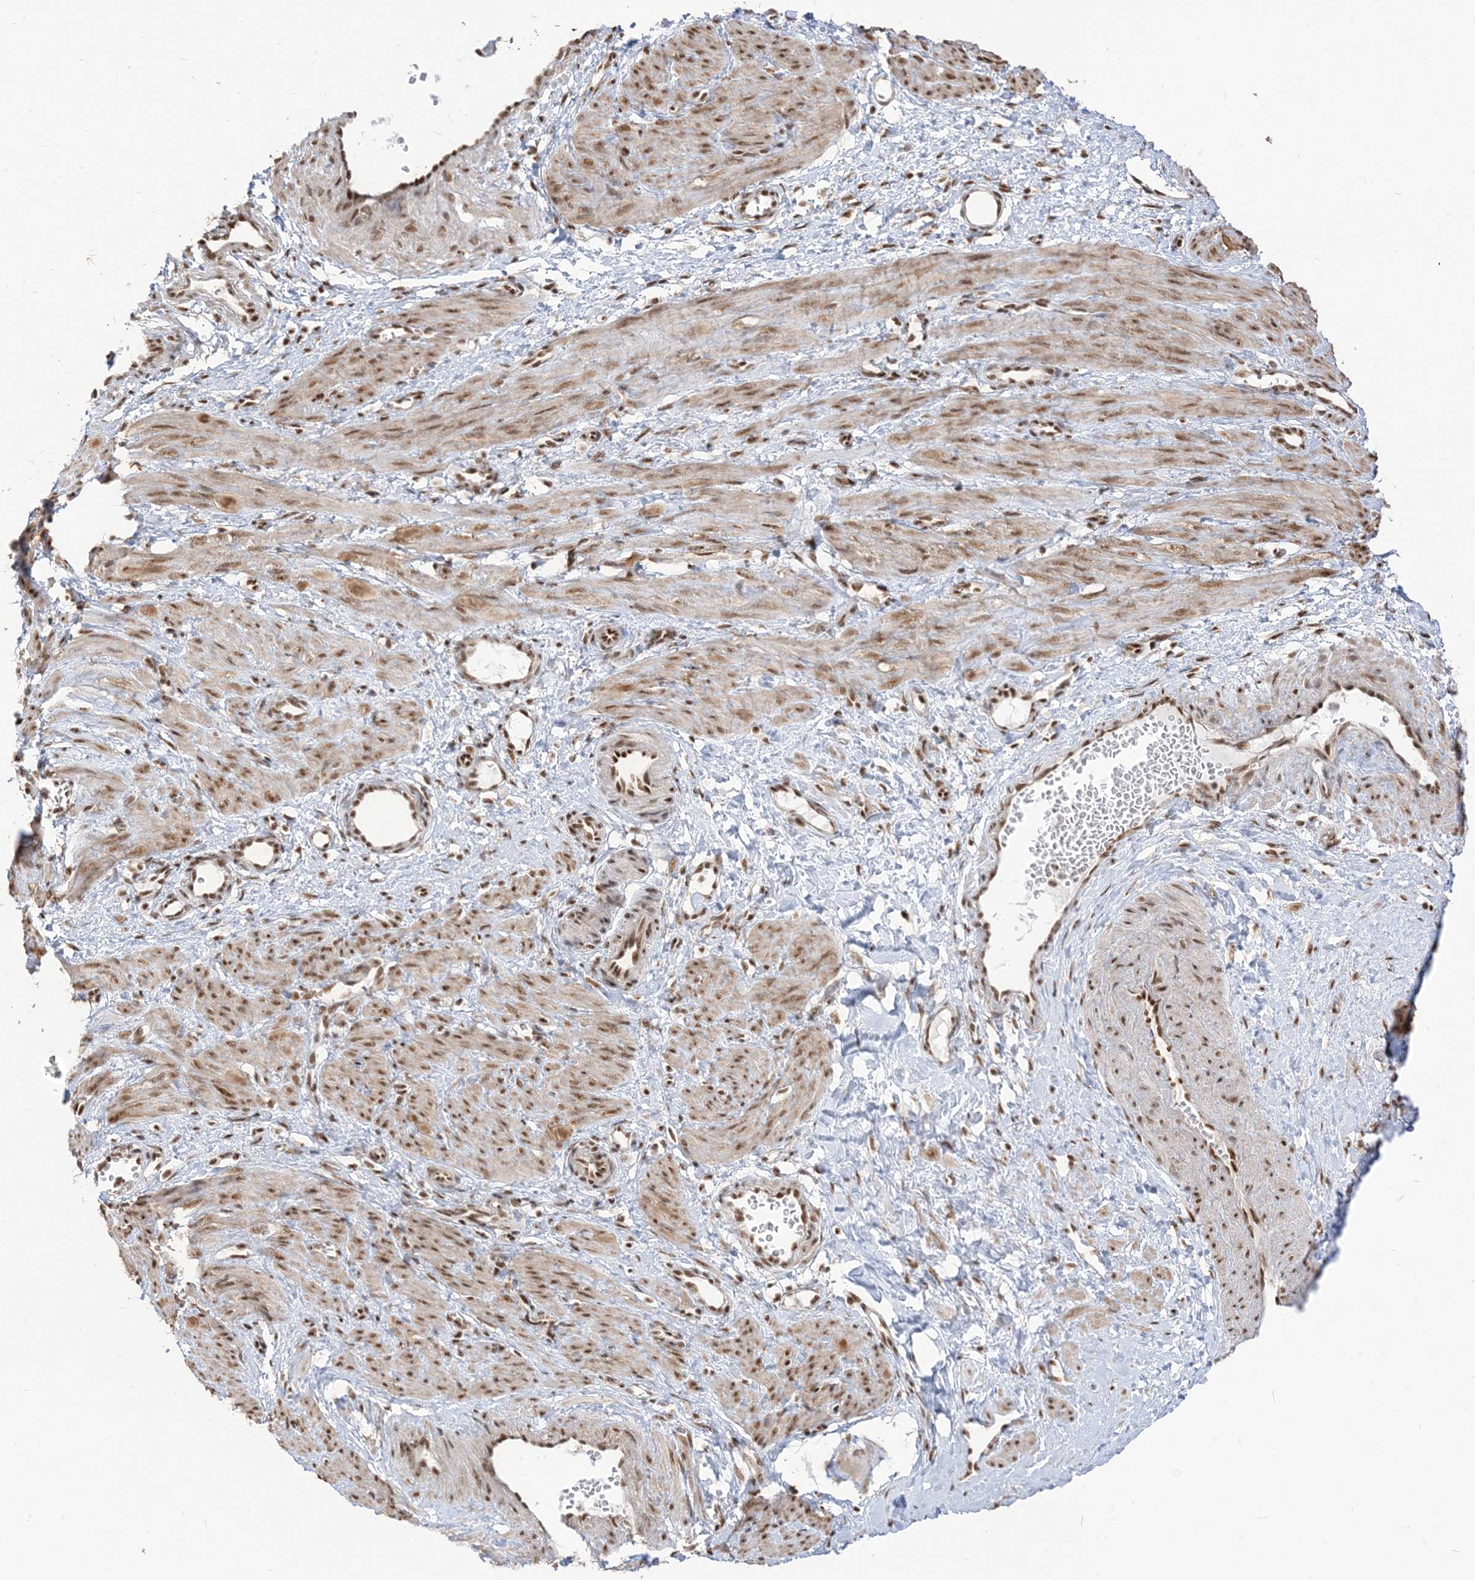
{"staining": {"intensity": "moderate", "quantity": ">75%", "location": "nuclear"}, "tissue": "smooth muscle", "cell_type": "Smooth muscle cells", "image_type": "normal", "snomed": [{"axis": "morphology", "description": "Normal tissue, NOS"}, {"axis": "topography", "description": "Endometrium"}], "caption": "Immunohistochemical staining of unremarkable smooth muscle exhibits >75% levels of moderate nuclear protein positivity in about >75% of smooth muscle cells.", "gene": "ARGLU1", "patient": {"sex": "female", "age": 33}}